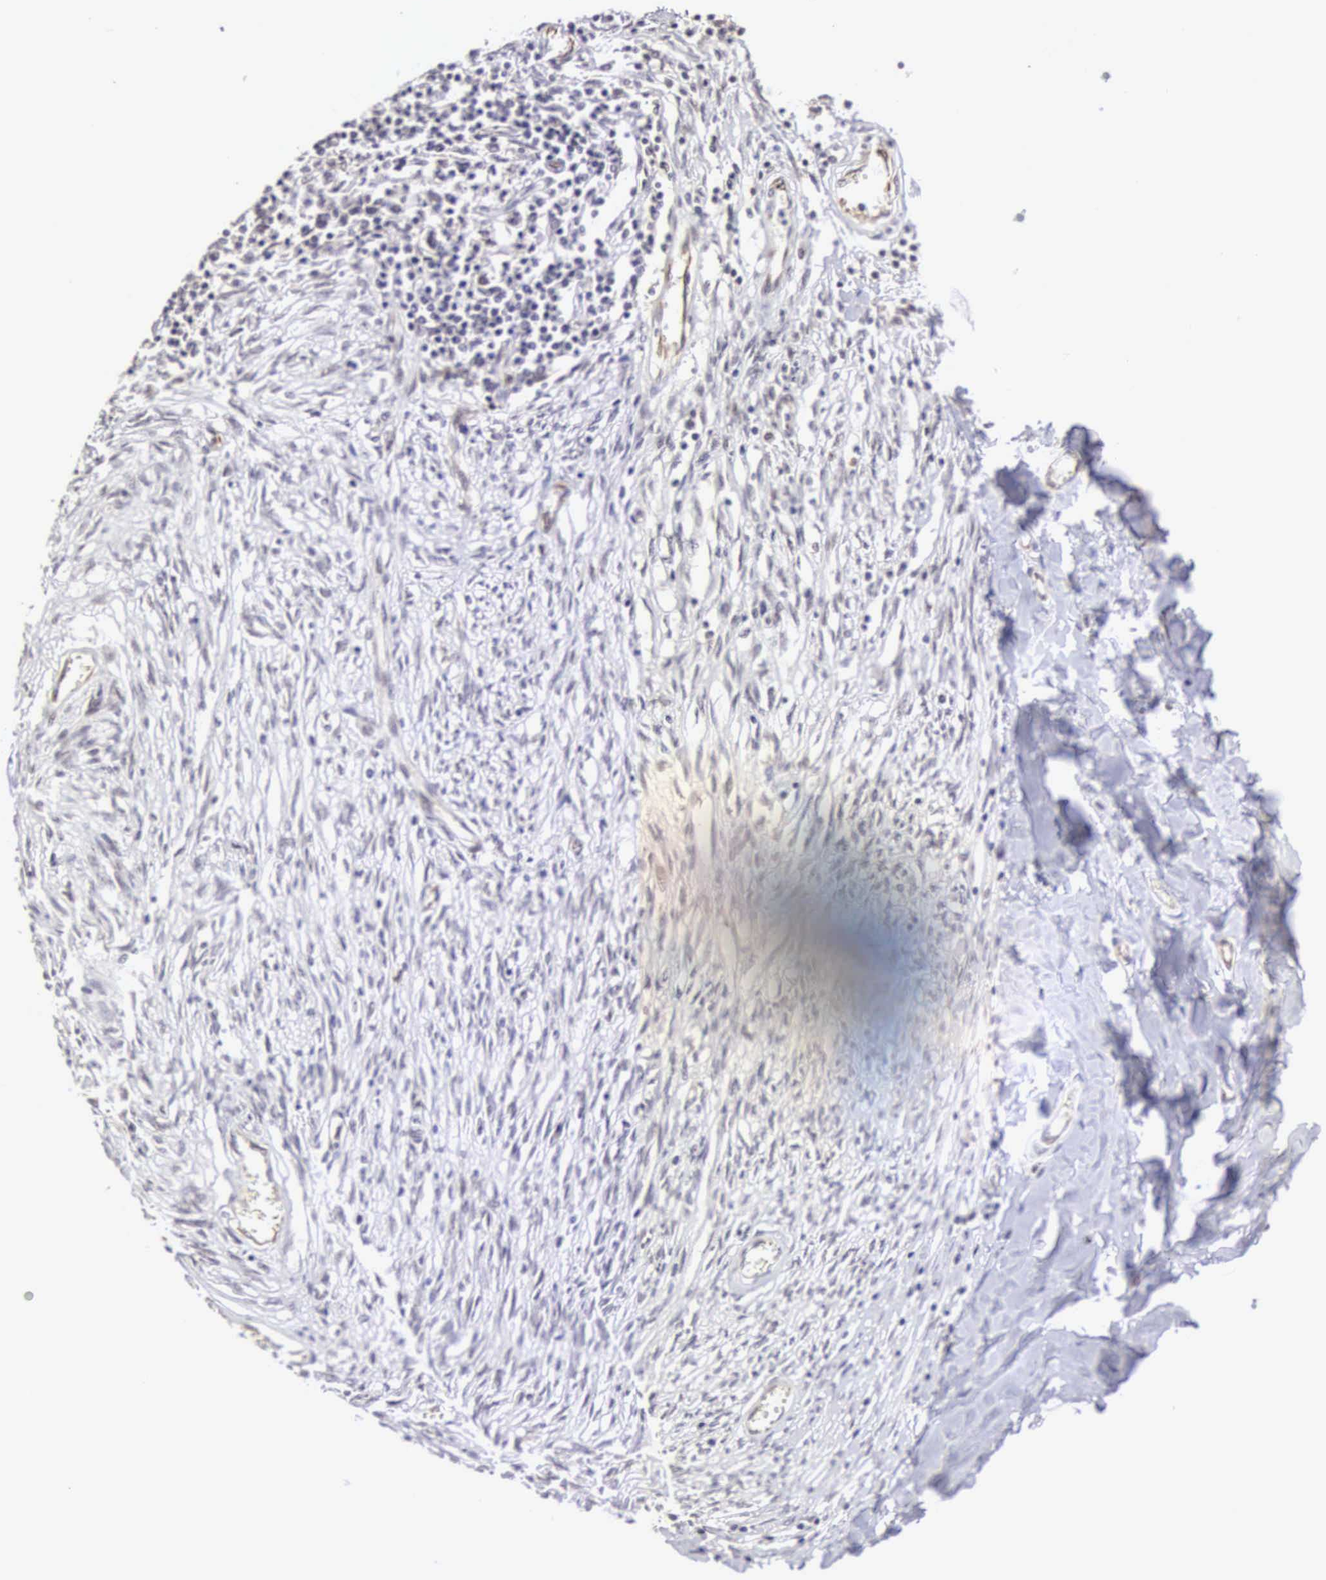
{"staining": {"intensity": "weak", "quantity": ">75%", "location": "nuclear"}, "tissue": "soft tissue", "cell_type": "Fibroblasts", "image_type": "normal", "snomed": [{"axis": "morphology", "description": "Normal tissue, NOS"}, {"axis": "morphology", "description": "Sarcoma, NOS"}, {"axis": "topography", "description": "Skin"}, {"axis": "topography", "description": "Soft tissue"}], "caption": "Immunohistochemical staining of unremarkable human soft tissue displays weak nuclear protein positivity in about >75% of fibroblasts. The staining is performed using DAB brown chromogen to label protein expression. The nuclei are counter-stained blue using hematoxylin.", "gene": "MORC2", "patient": {"sex": "female", "age": 51}}